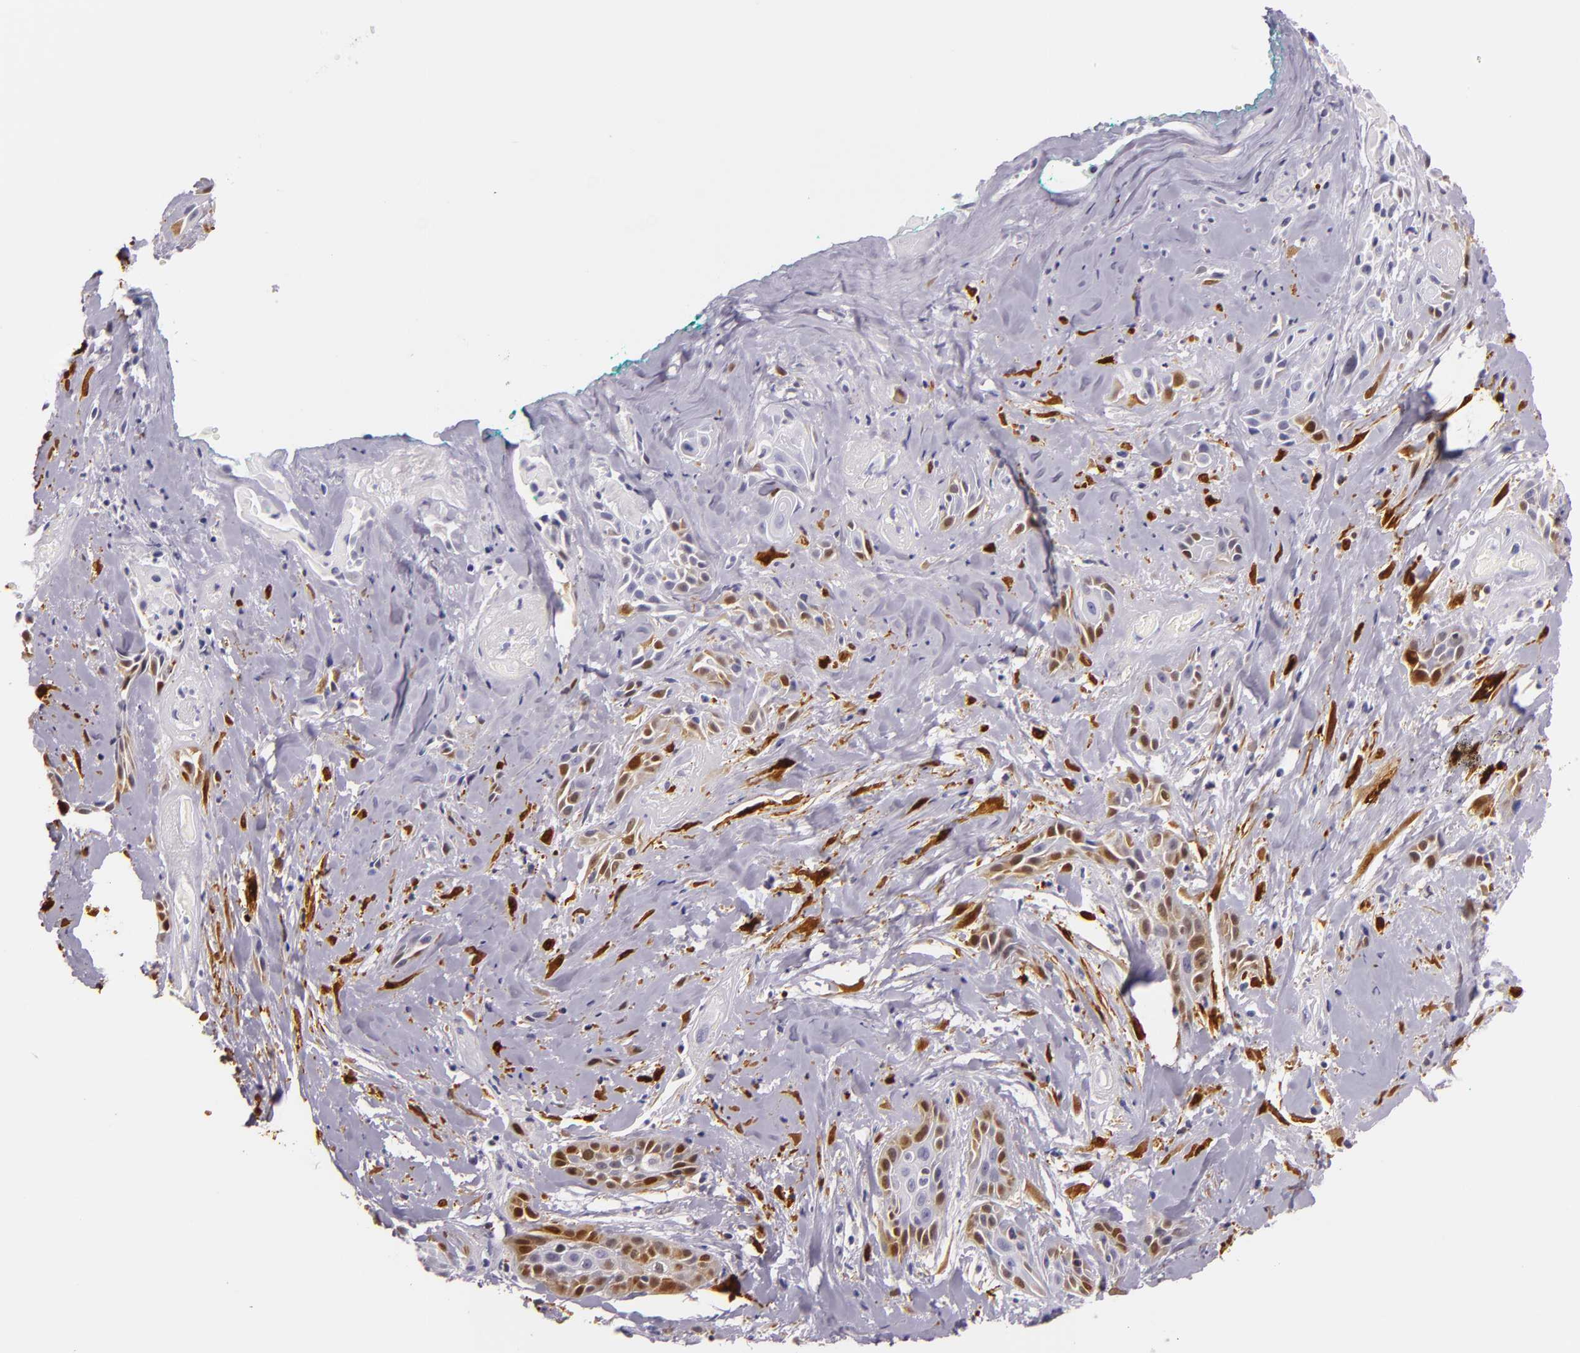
{"staining": {"intensity": "moderate", "quantity": "25%-75%", "location": "nuclear"}, "tissue": "skin cancer", "cell_type": "Tumor cells", "image_type": "cancer", "snomed": [{"axis": "morphology", "description": "Squamous cell carcinoma, NOS"}, {"axis": "topography", "description": "Skin"}, {"axis": "topography", "description": "Anal"}], "caption": "Immunohistochemical staining of human skin cancer exhibits moderate nuclear protein staining in about 25%-75% of tumor cells.", "gene": "MT1A", "patient": {"sex": "male", "age": 64}}